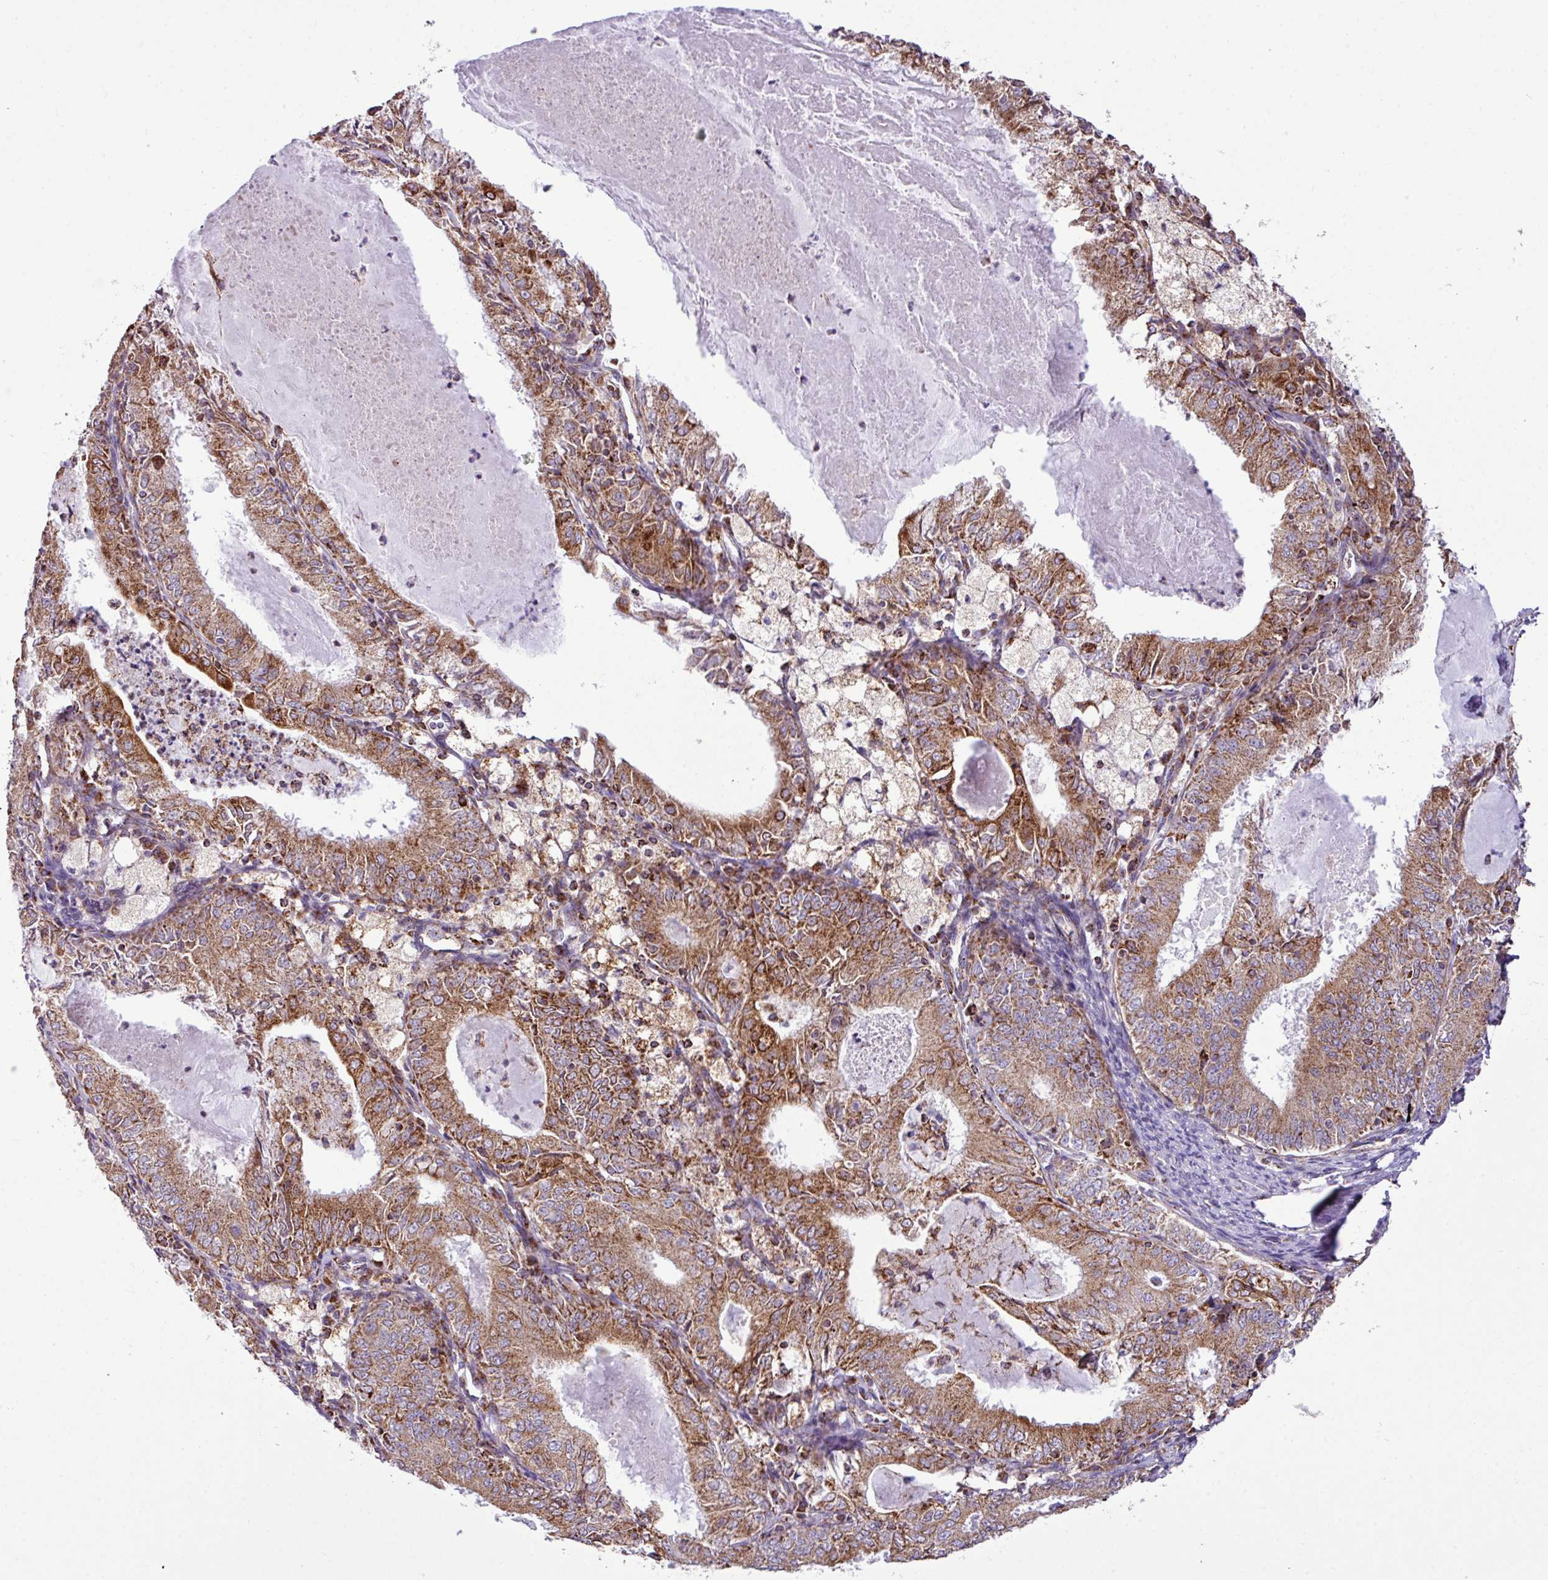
{"staining": {"intensity": "moderate", "quantity": ">75%", "location": "cytoplasmic/membranous"}, "tissue": "endometrial cancer", "cell_type": "Tumor cells", "image_type": "cancer", "snomed": [{"axis": "morphology", "description": "Adenocarcinoma, NOS"}, {"axis": "topography", "description": "Endometrium"}], "caption": "About >75% of tumor cells in human endometrial adenocarcinoma exhibit moderate cytoplasmic/membranous protein expression as visualized by brown immunohistochemical staining.", "gene": "ZNF569", "patient": {"sex": "female", "age": 57}}